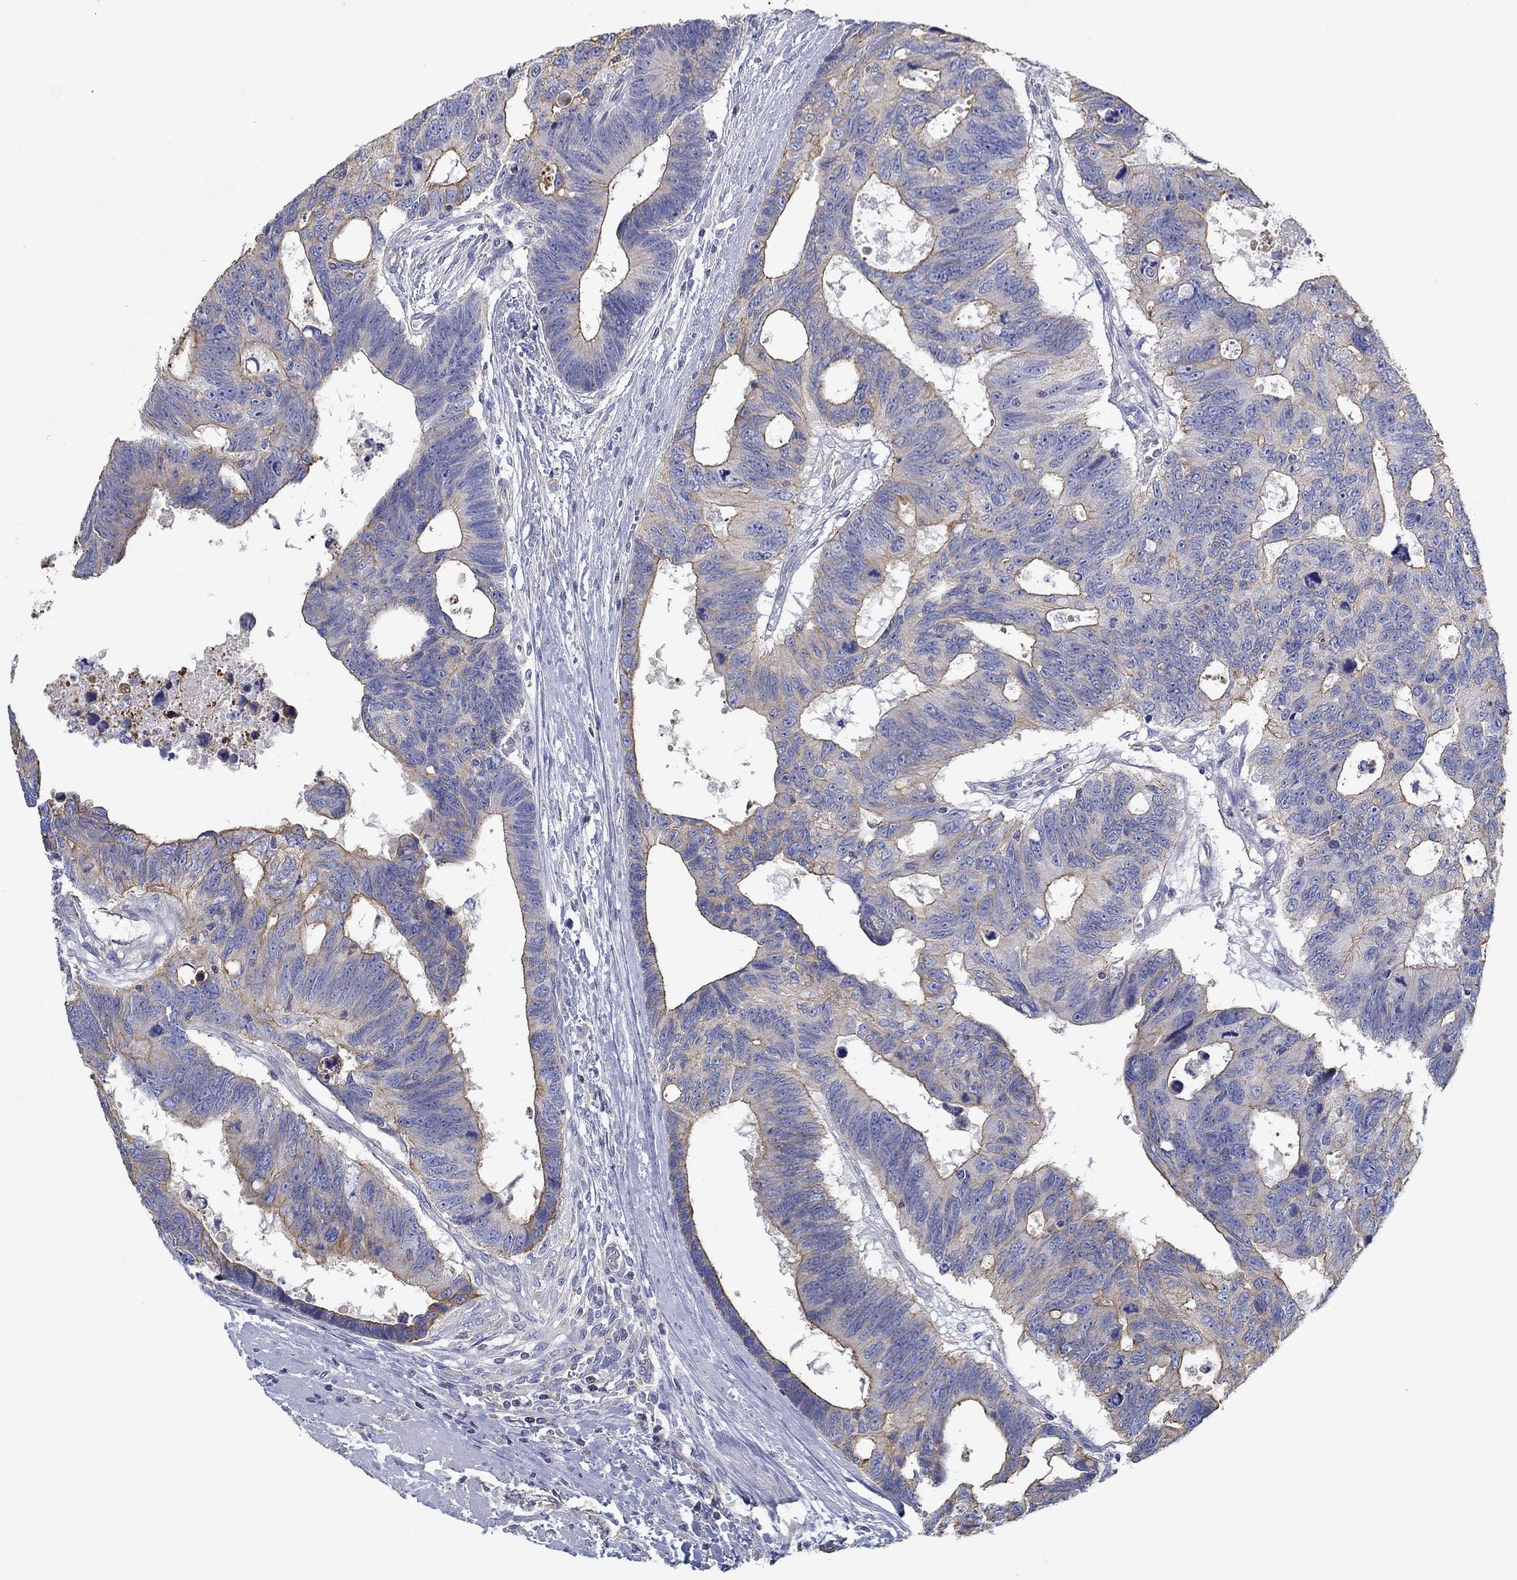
{"staining": {"intensity": "strong", "quantity": "25%-75%", "location": "cytoplasmic/membranous"}, "tissue": "colorectal cancer", "cell_type": "Tumor cells", "image_type": "cancer", "snomed": [{"axis": "morphology", "description": "Adenocarcinoma, NOS"}, {"axis": "topography", "description": "Colon"}], "caption": "Adenocarcinoma (colorectal) stained with a brown dye demonstrates strong cytoplasmic/membranous positive positivity in approximately 25%-75% of tumor cells.", "gene": "BBOF1", "patient": {"sex": "female", "age": 77}}